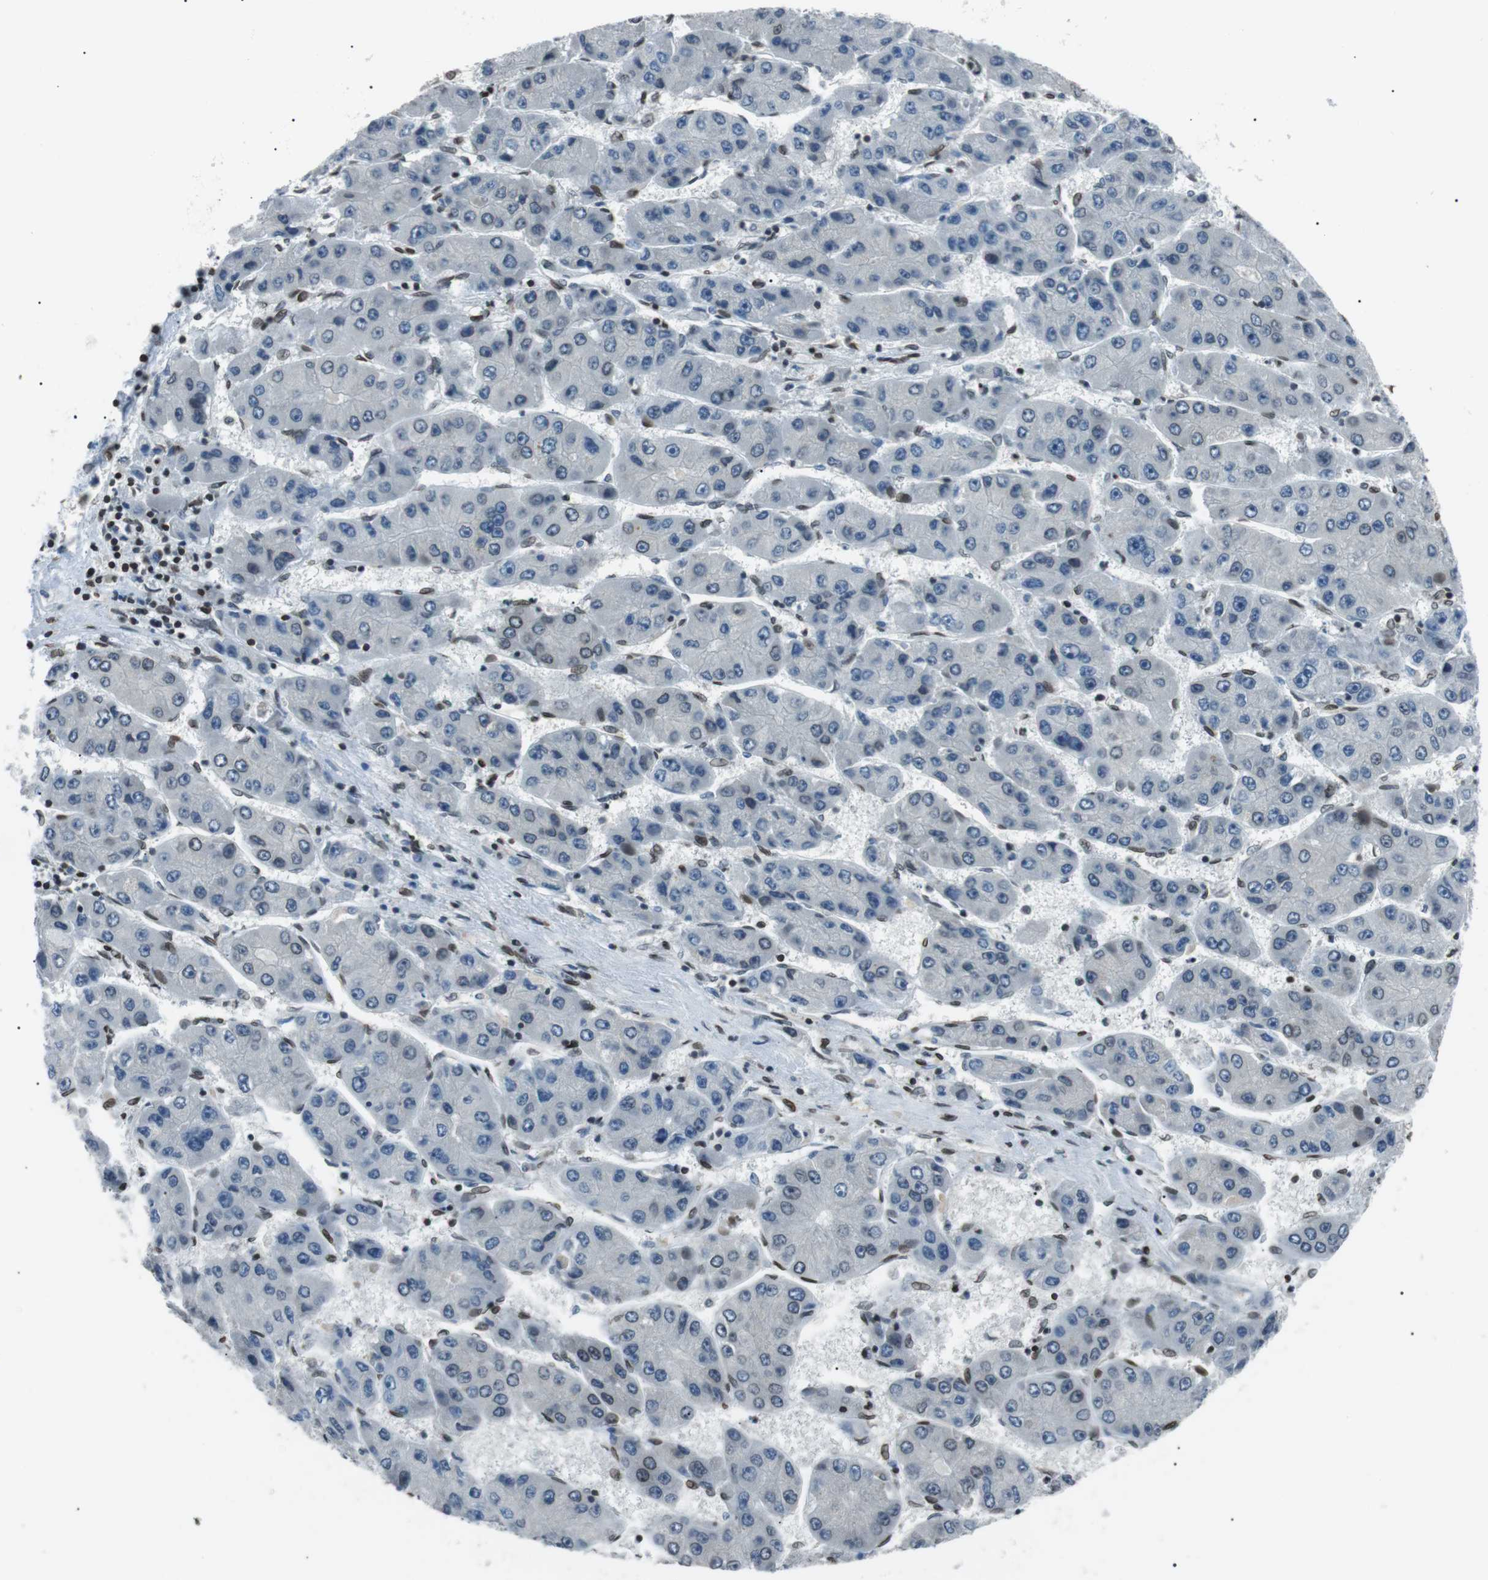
{"staining": {"intensity": "negative", "quantity": "none", "location": "none"}, "tissue": "liver cancer", "cell_type": "Tumor cells", "image_type": "cancer", "snomed": [{"axis": "morphology", "description": "Carcinoma, Hepatocellular, NOS"}, {"axis": "topography", "description": "Liver"}], "caption": "This is an immunohistochemistry (IHC) photomicrograph of hepatocellular carcinoma (liver). There is no expression in tumor cells.", "gene": "TMX4", "patient": {"sex": "female", "age": 61}}